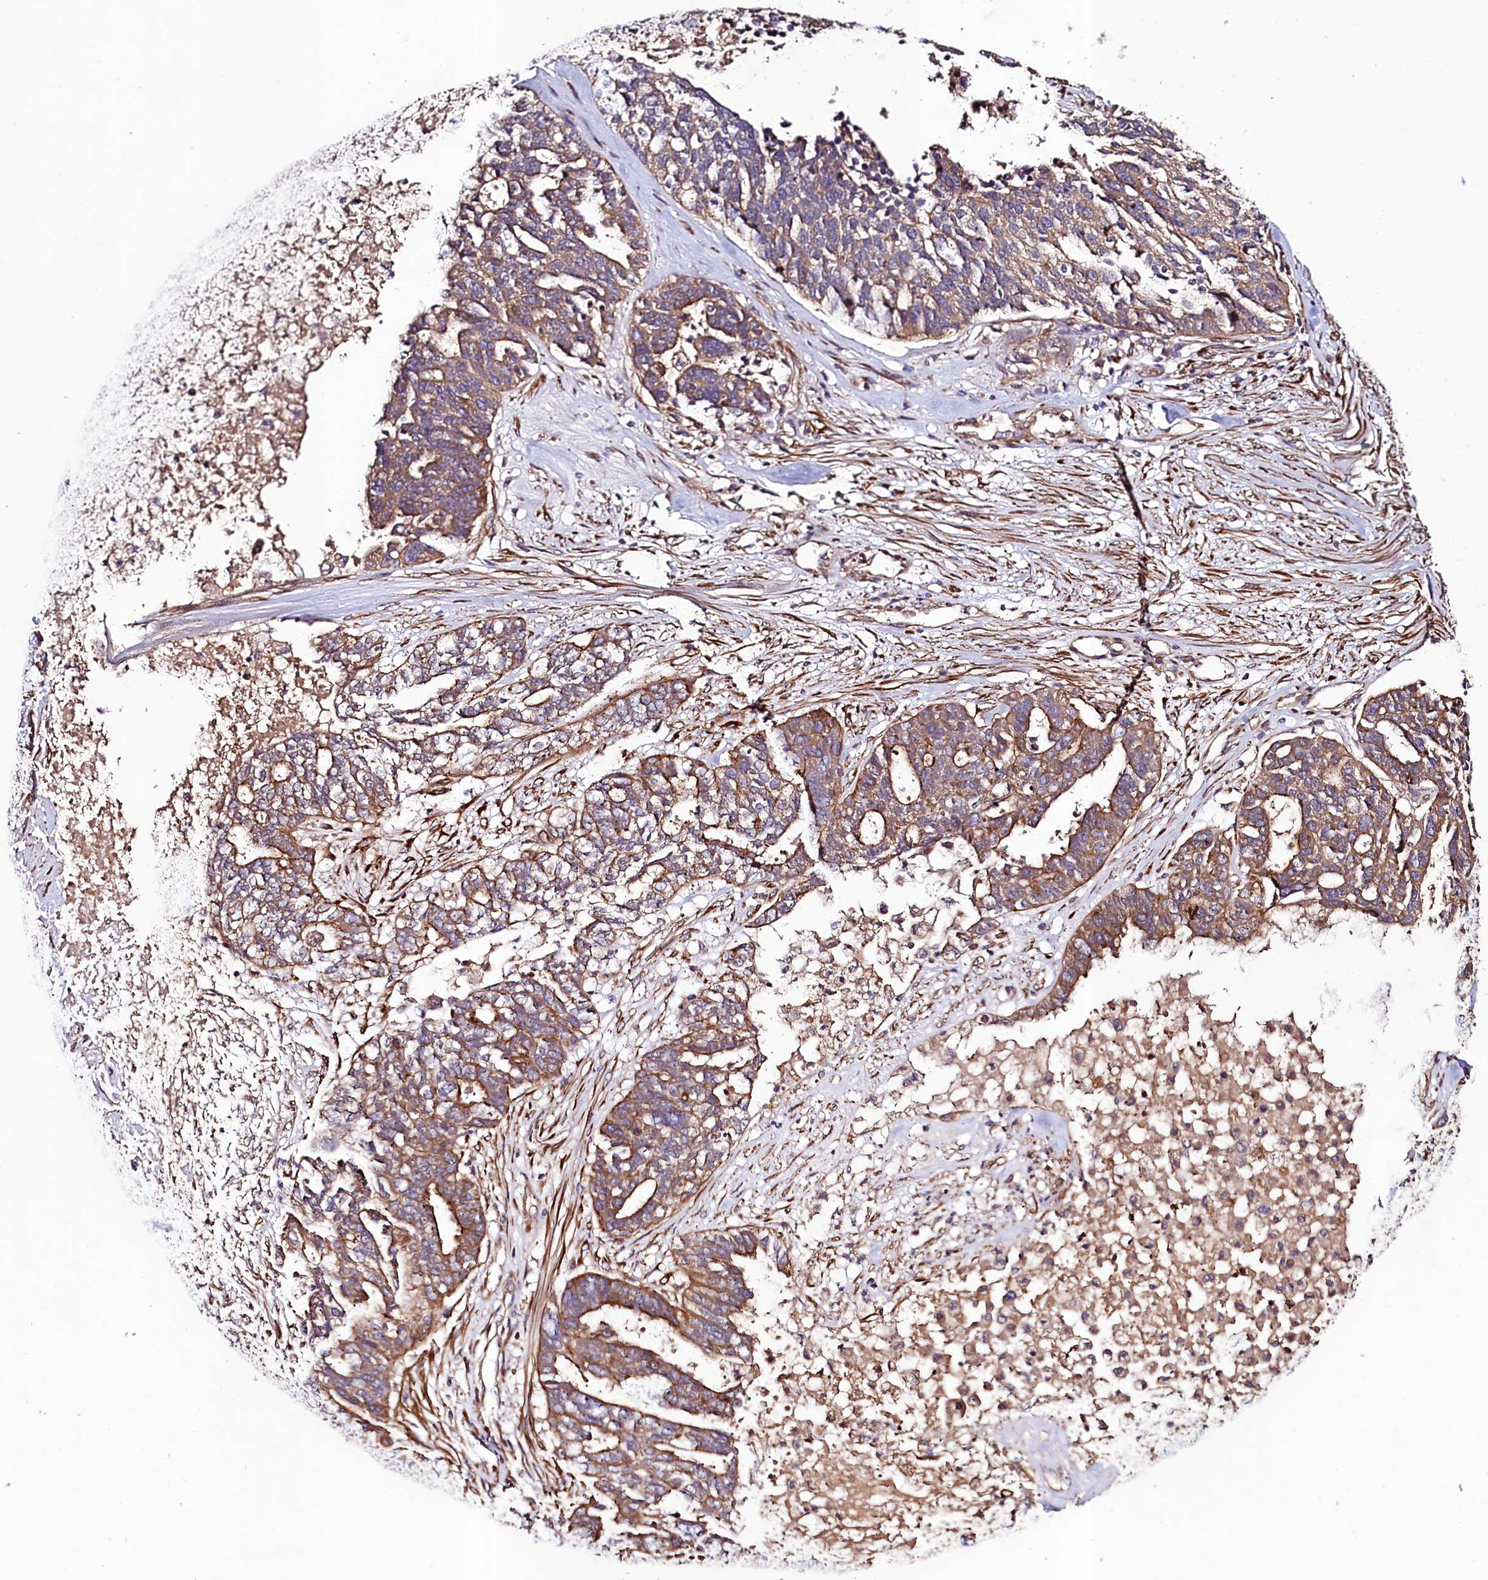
{"staining": {"intensity": "moderate", "quantity": "25%-75%", "location": "cytoplasmic/membranous"}, "tissue": "ovarian cancer", "cell_type": "Tumor cells", "image_type": "cancer", "snomed": [{"axis": "morphology", "description": "Cystadenocarcinoma, serous, NOS"}, {"axis": "topography", "description": "Ovary"}], "caption": "Immunohistochemistry (DAB) staining of ovarian cancer reveals moderate cytoplasmic/membranous protein positivity in approximately 25%-75% of tumor cells. (DAB = brown stain, brightfield microscopy at high magnification).", "gene": "CCDC102A", "patient": {"sex": "female", "age": 59}}